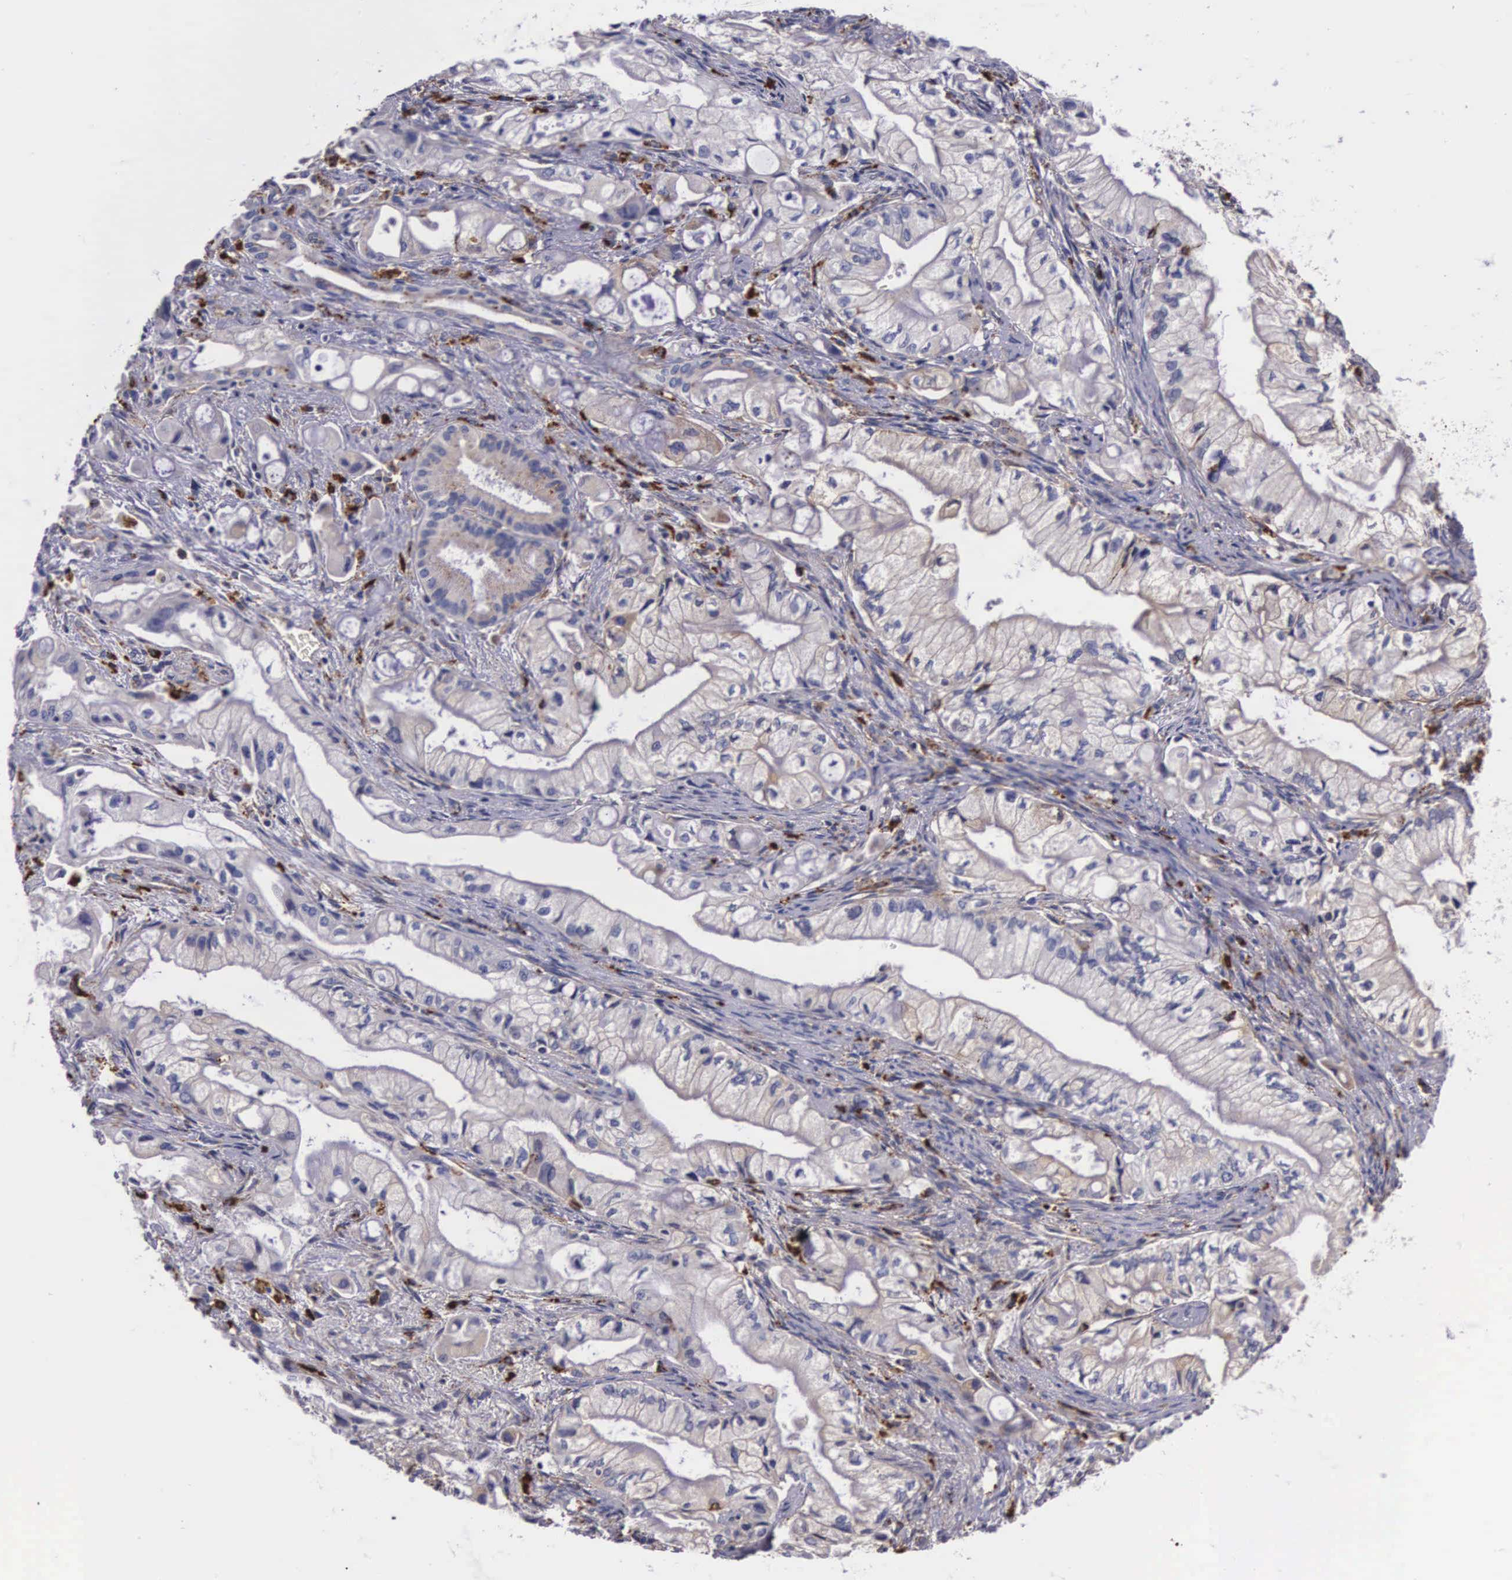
{"staining": {"intensity": "weak", "quantity": "25%-75%", "location": "cytoplasmic/membranous"}, "tissue": "pancreatic cancer", "cell_type": "Tumor cells", "image_type": "cancer", "snomed": [{"axis": "morphology", "description": "Adenocarcinoma, NOS"}, {"axis": "topography", "description": "Pancreas"}], "caption": "Pancreatic cancer stained with a protein marker shows weak staining in tumor cells.", "gene": "NAGA", "patient": {"sex": "male", "age": 79}}